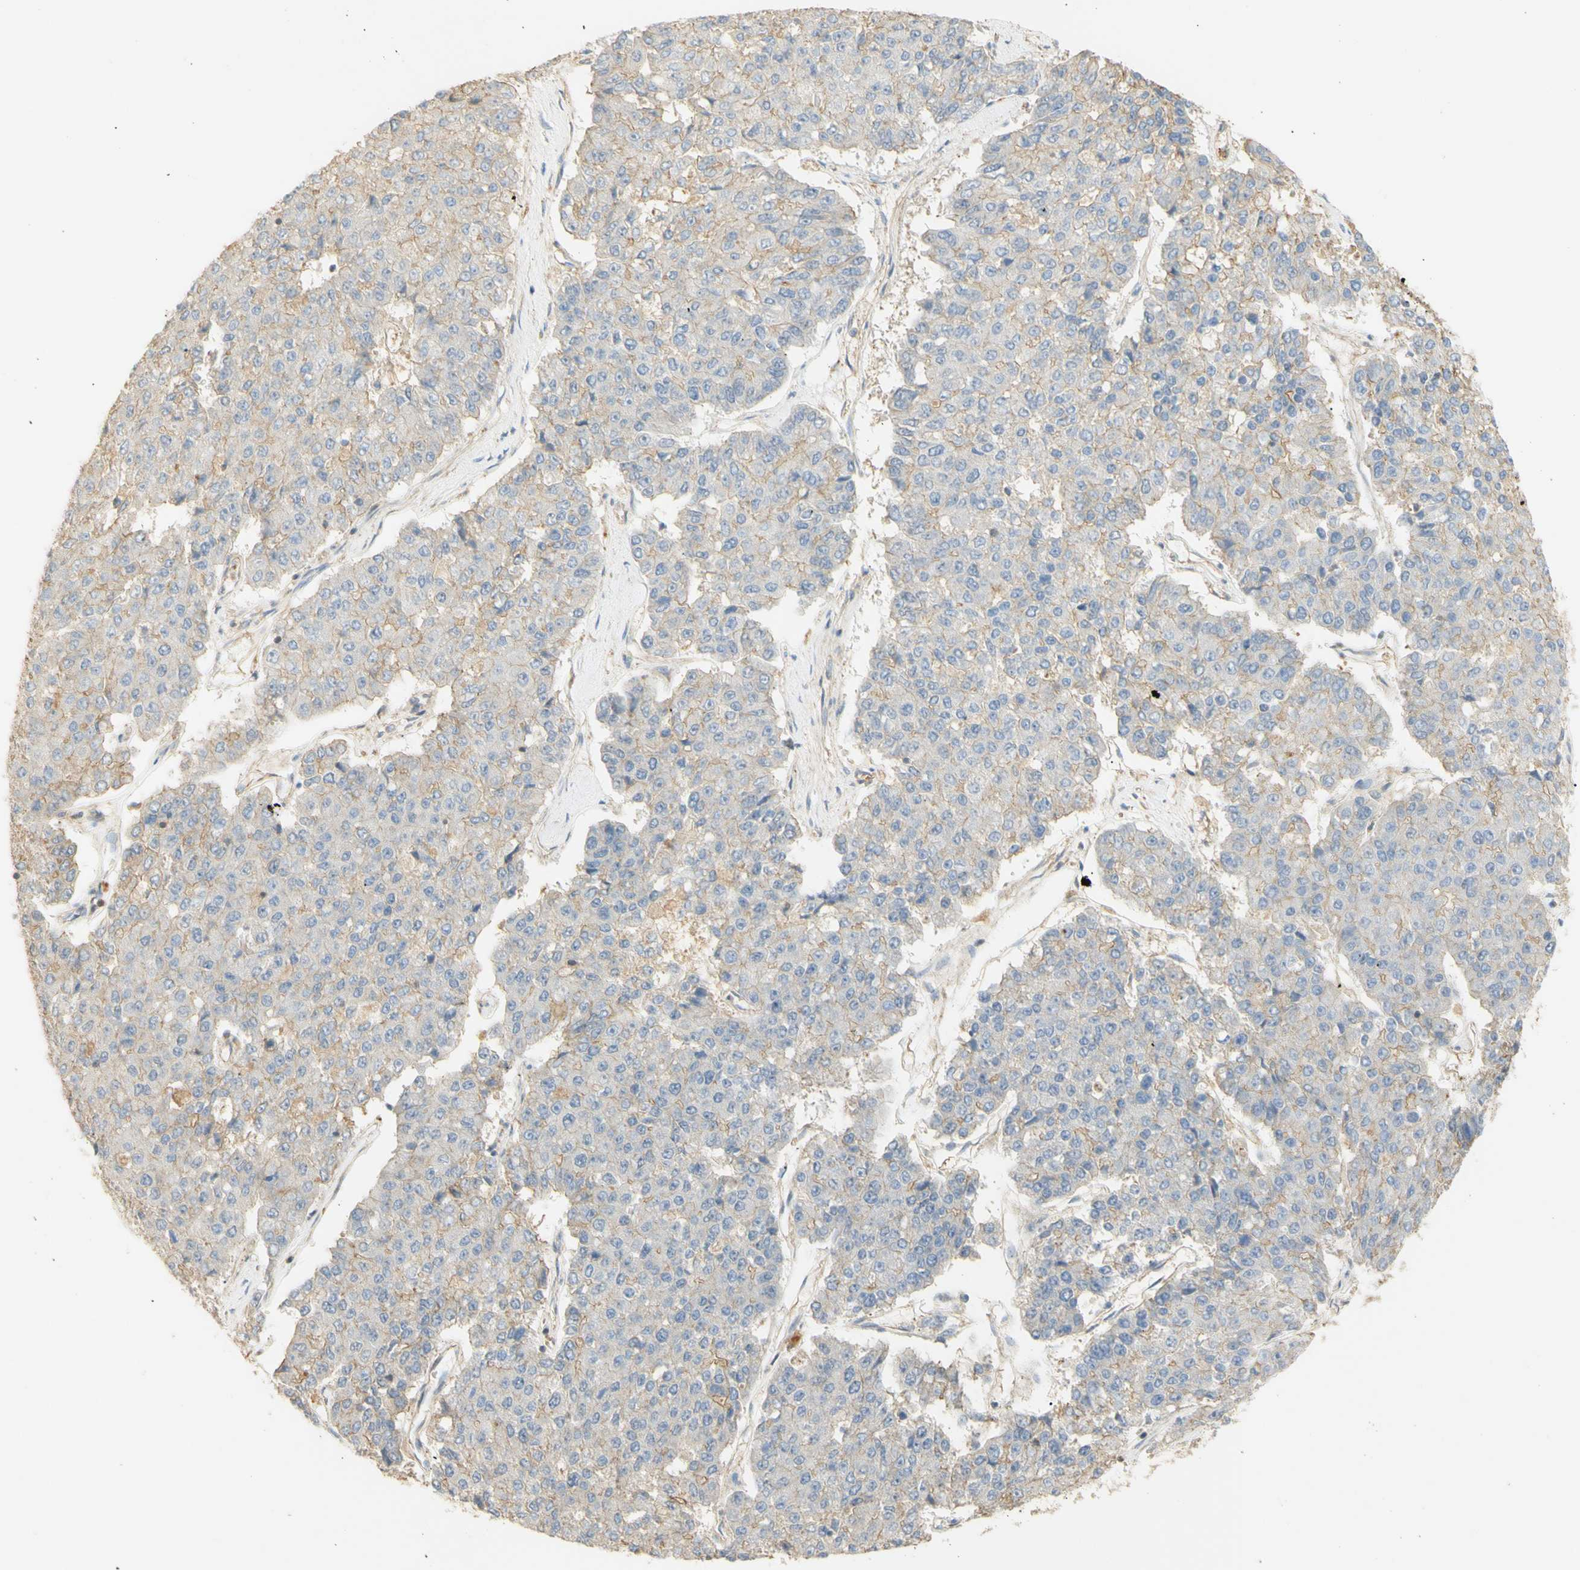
{"staining": {"intensity": "weak", "quantity": "25%-75%", "location": "cytoplasmic/membranous"}, "tissue": "pancreatic cancer", "cell_type": "Tumor cells", "image_type": "cancer", "snomed": [{"axis": "morphology", "description": "Adenocarcinoma, NOS"}, {"axis": "topography", "description": "Pancreas"}], "caption": "Immunohistochemical staining of human adenocarcinoma (pancreatic) displays low levels of weak cytoplasmic/membranous positivity in approximately 25%-75% of tumor cells.", "gene": "KCNE4", "patient": {"sex": "male", "age": 50}}